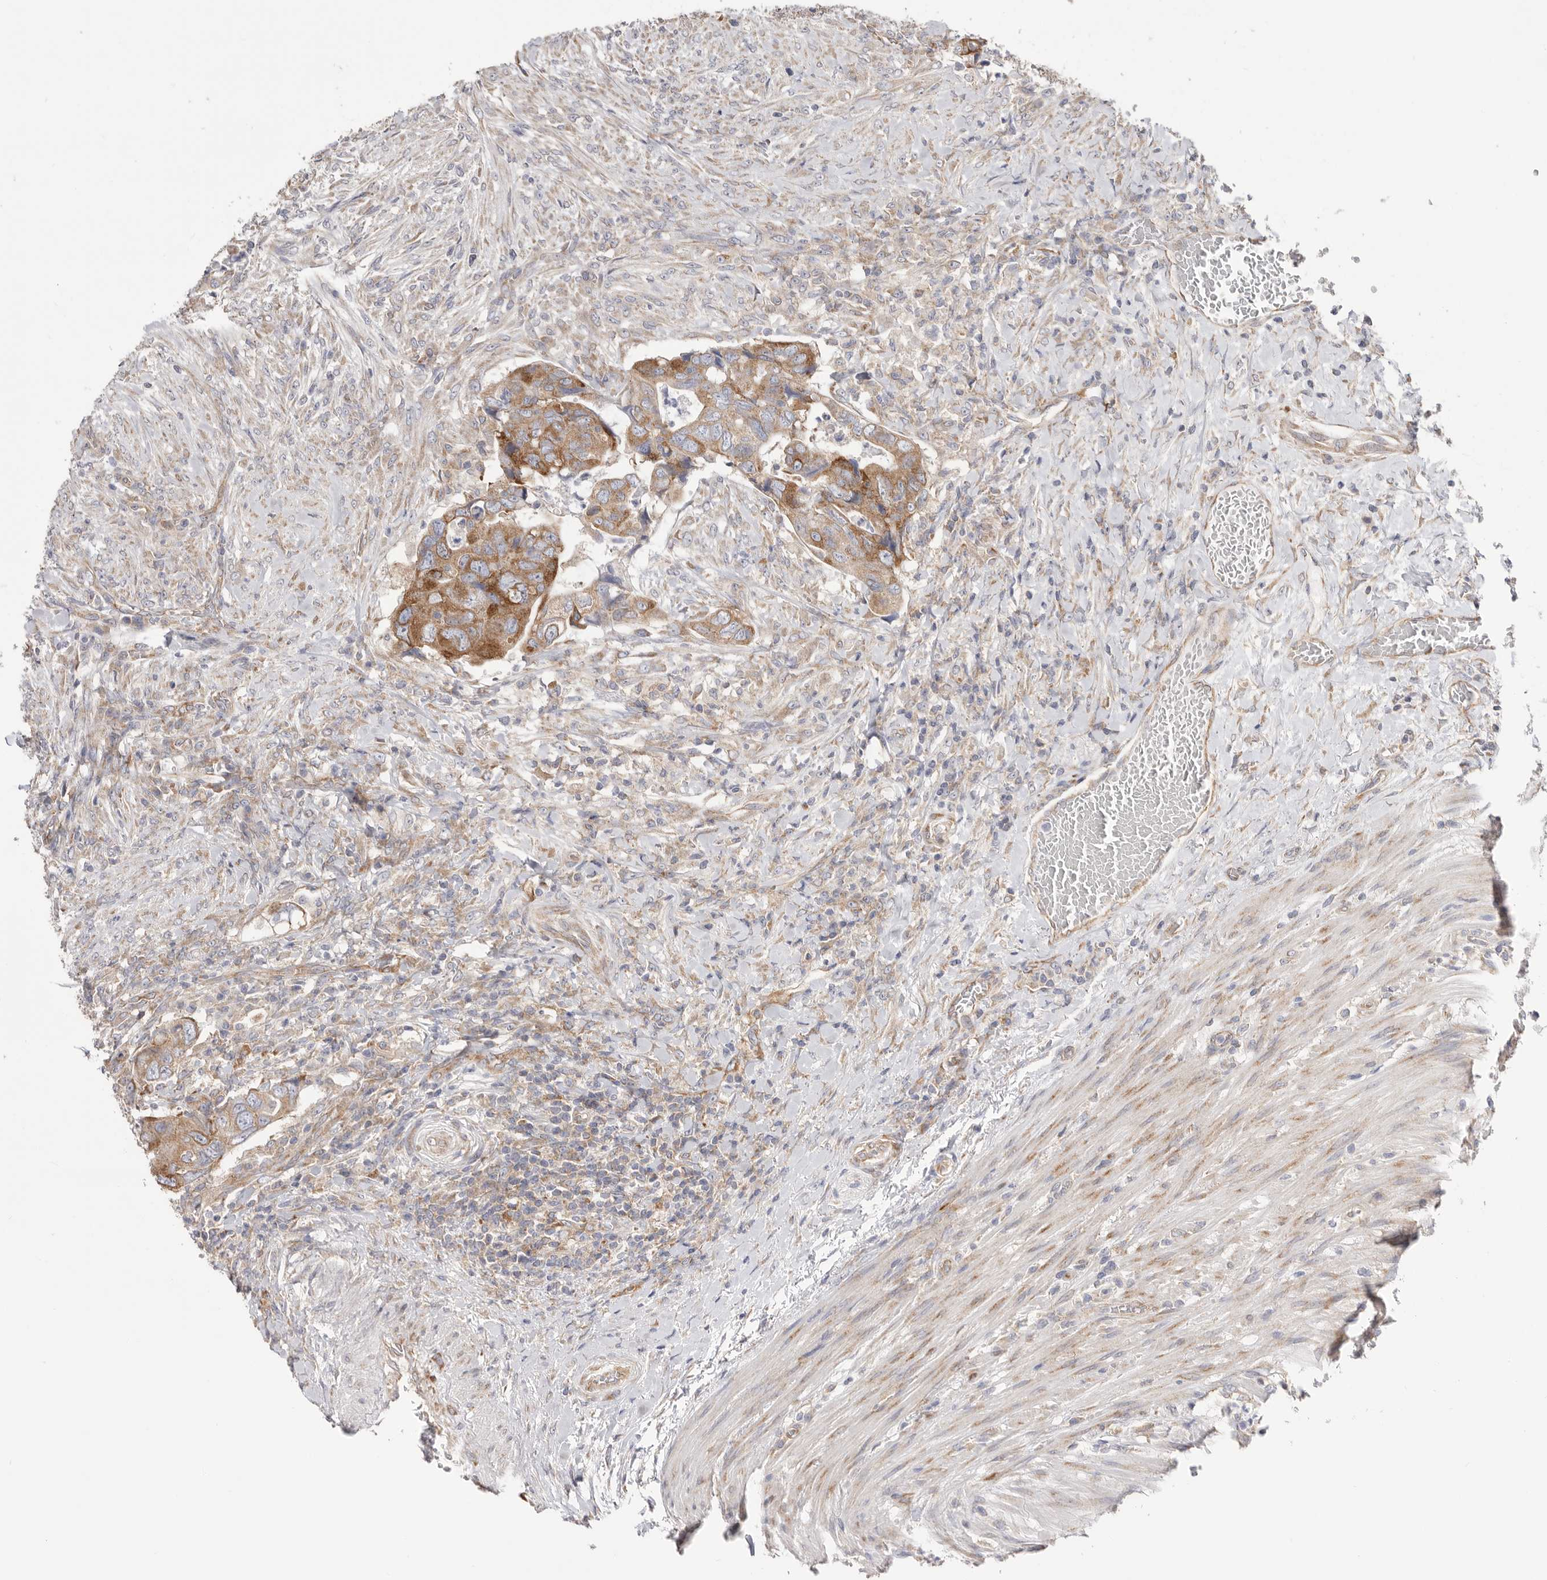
{"staining": {"intensity": "moderate", "quantity": ">75%", "location": "cytoplasmic/membranous"}, "tissue": "colorectal cancer", "cell_type": "Tumor cells", "image_type": "cancer", "snomed": [{"axis": "morphology", "description": "Adenocarcinoma, NOS"}, {"axis": "topography", "description": "Rectum"}], "caption": "Protein expression analysis of human adenocarcinoma (colorectal) reveals moderate cytoplasmic/membranous expression in about >75% of tumor cells.", "gene": "SERBP1", "patient": {"sex": "male", "age": 63}}